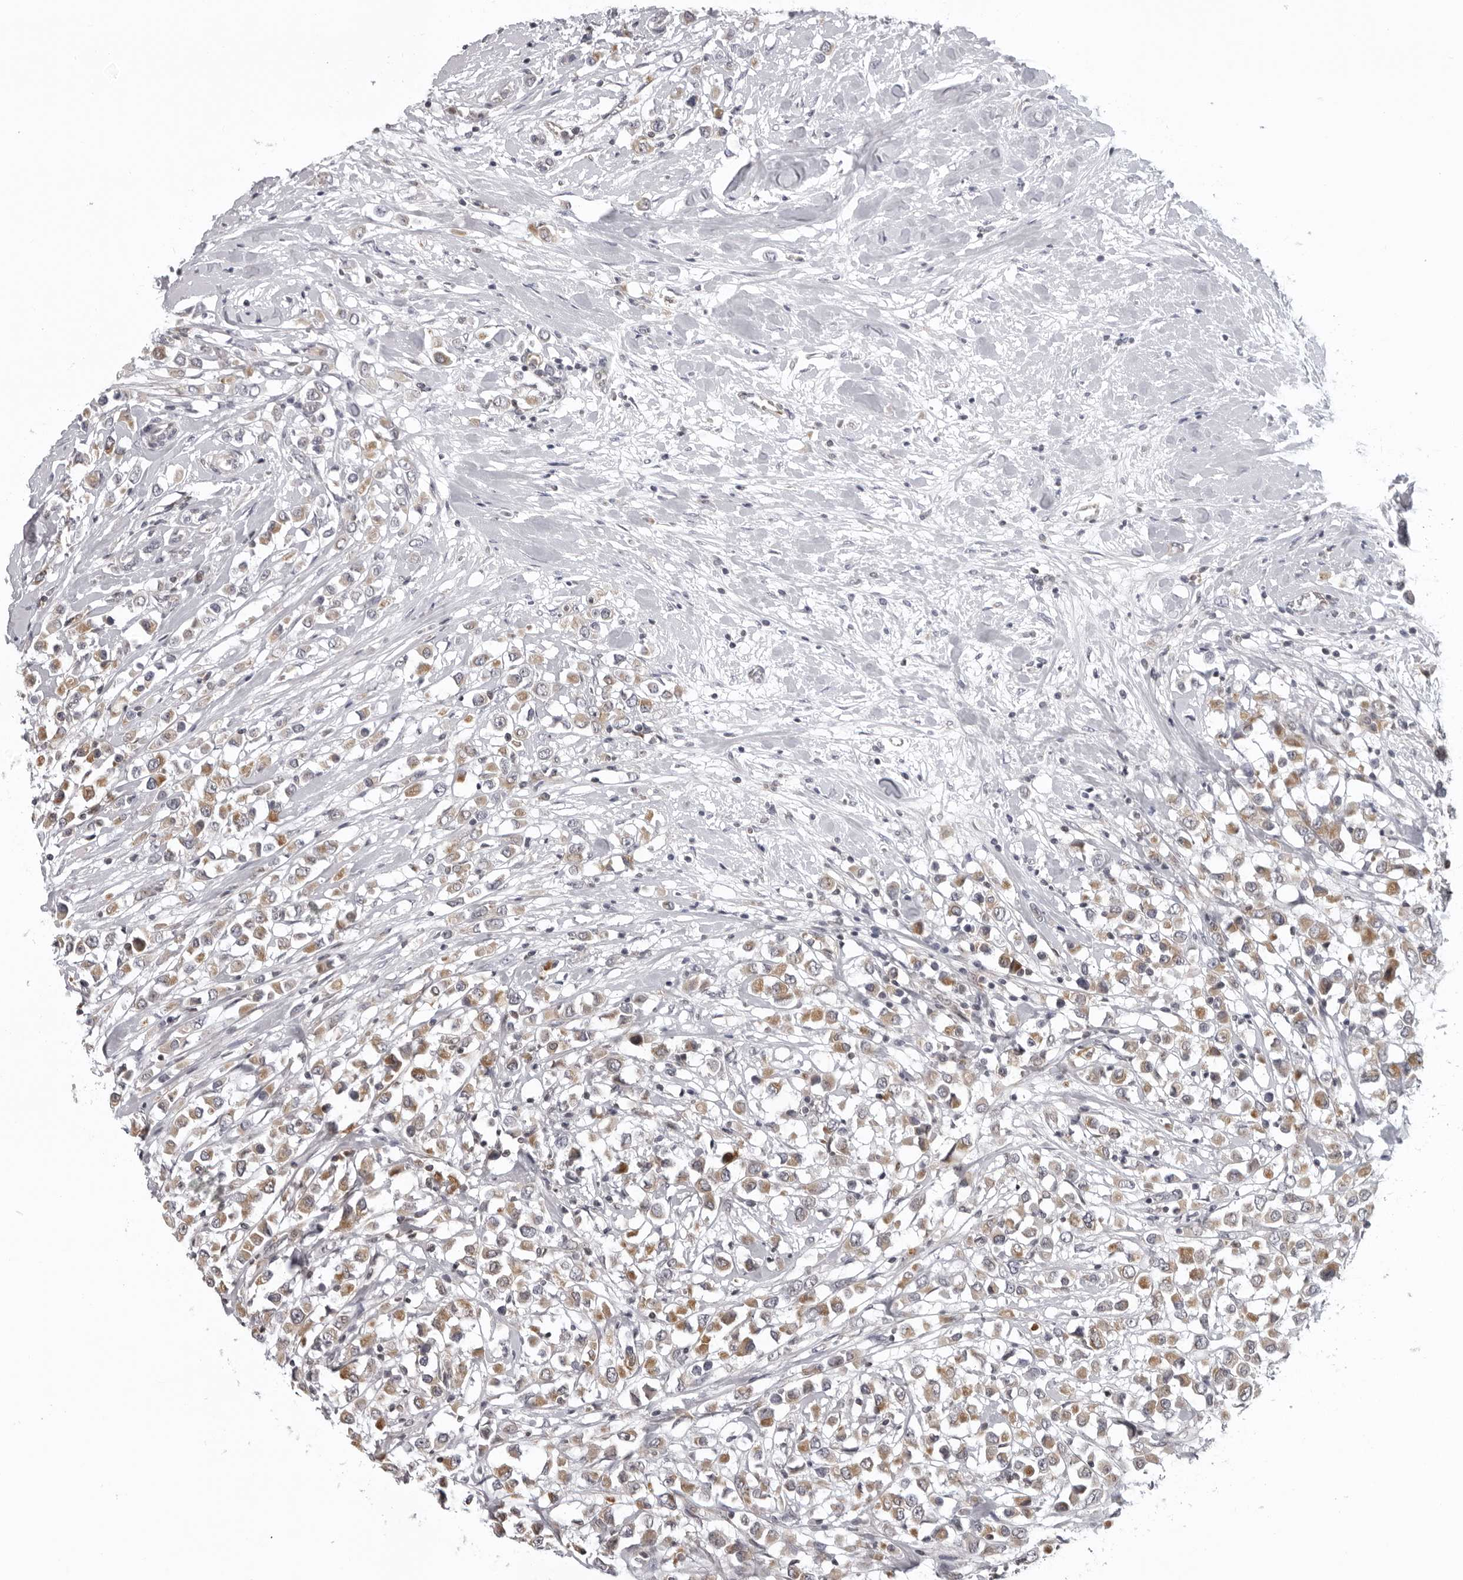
{"staining": {"intensity": "moderate", "quantity": "25%-75%", "location": "cytoplasmic/membranous"}, "tissue": "breast cancer", "cell_type": "Tumor cells", "image_type": "cancer", "snomed": [{"axis": "morphology", "description": "Duct carcinoma"}, {"axis": "topography", "description": "Breast"}], "caption": "Protein staining of intraductal carcinoma (breast) tissue demonstrates moderate cytoplasmic/membranous expression in approximately 25%-75% of tumor cells.", "gene": "MRPS15", "patient": {"sex": "female", "age": 61}}